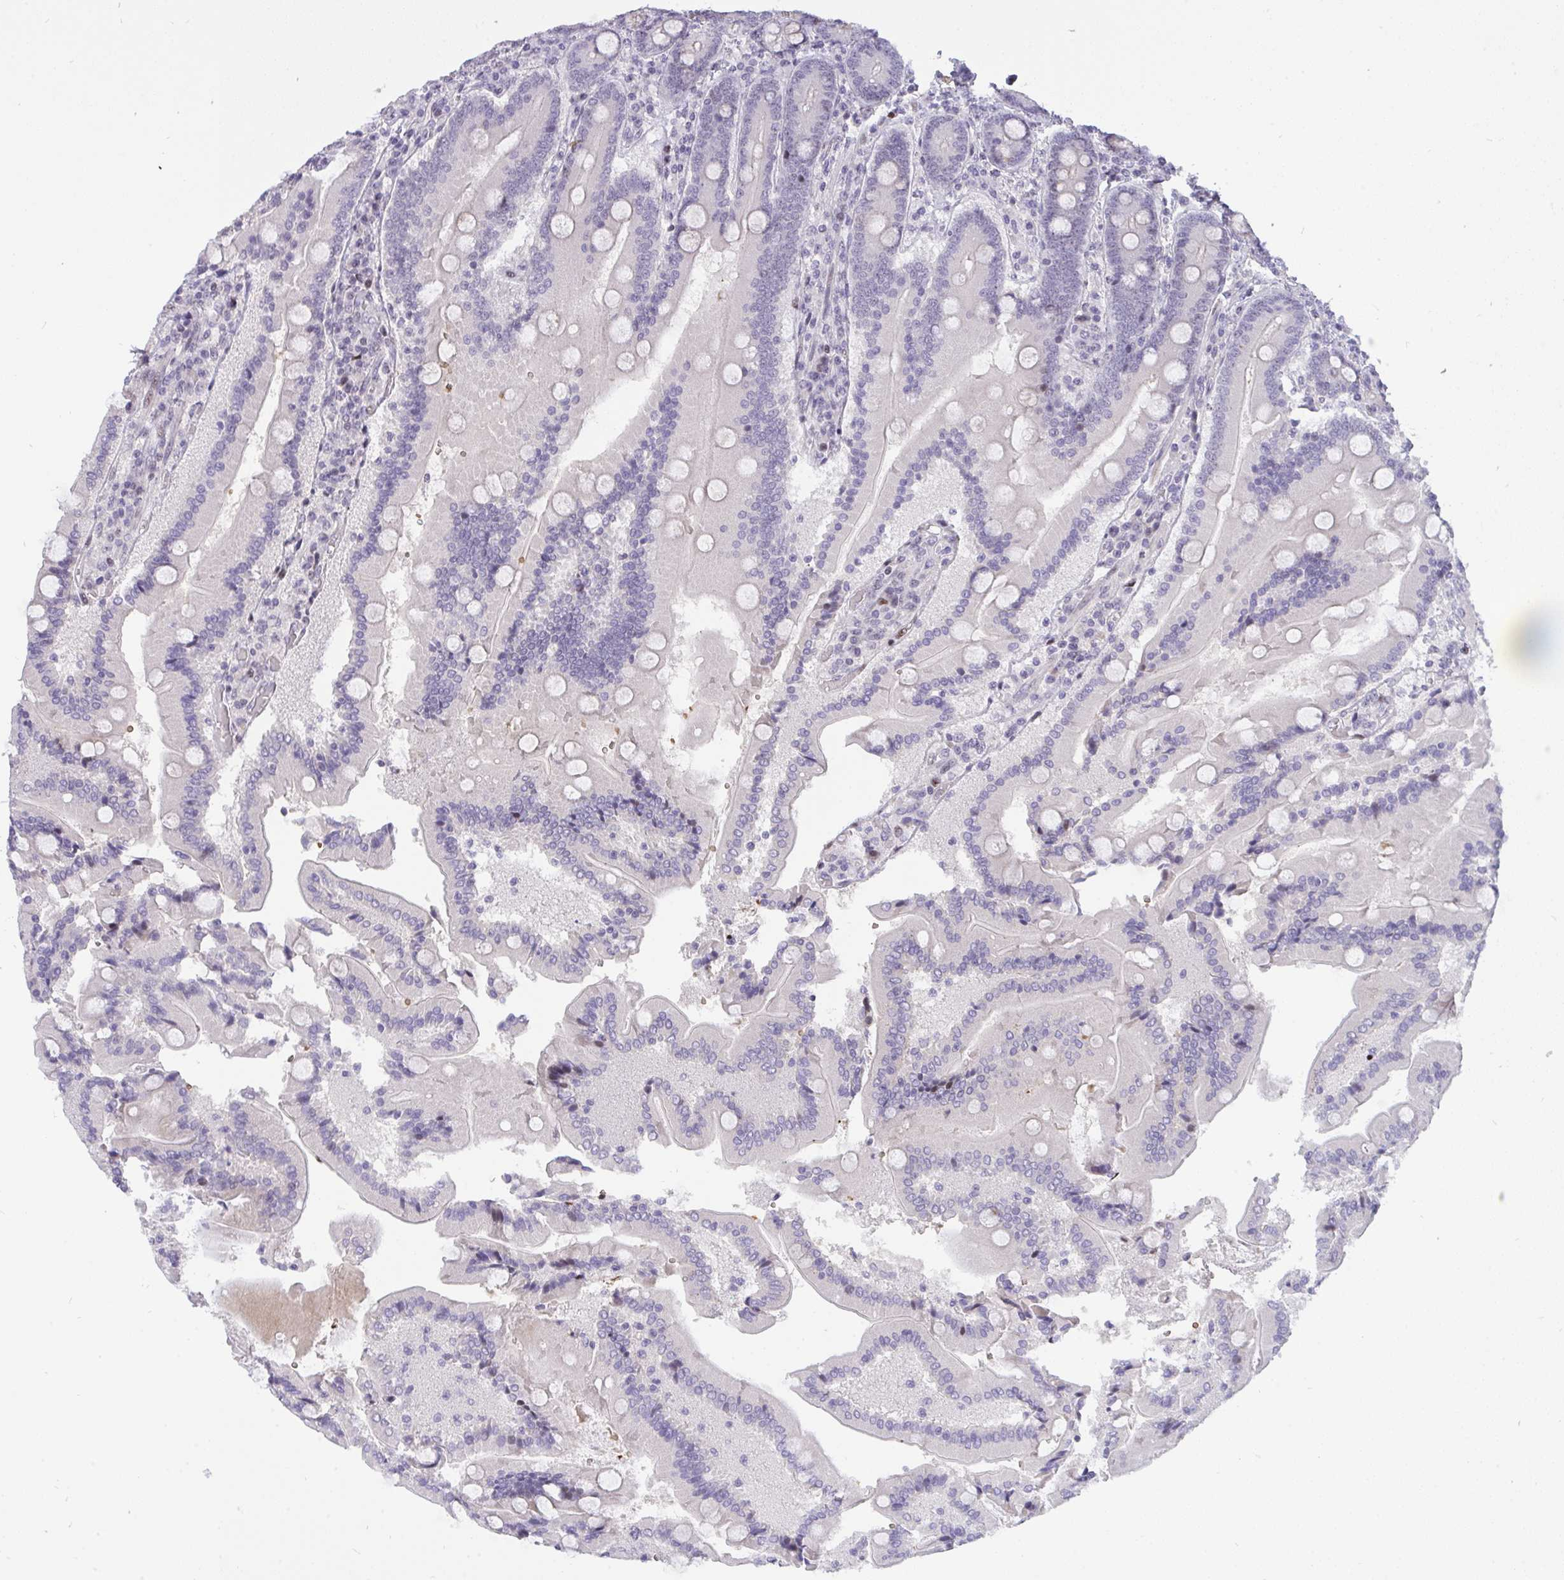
{"staining": {"intensity": "moderate", "quantity": "<25%", "location": "nuclear"}, "tissue": "duodenum", "cell_type": "Glandular cells", "image_type": "normal", "snomed": [{"axis": "morphology", "description": "Normal tissue, NOS"}, {"axis": "topography", "description": "Duodenum"}], "caption": "The immunohistochemical stain labels moderate nuclear positivity in glandular cells of normal duodenum.", "gene": "PLPPR3", "patient": {"sex": "female", "age": 62}}